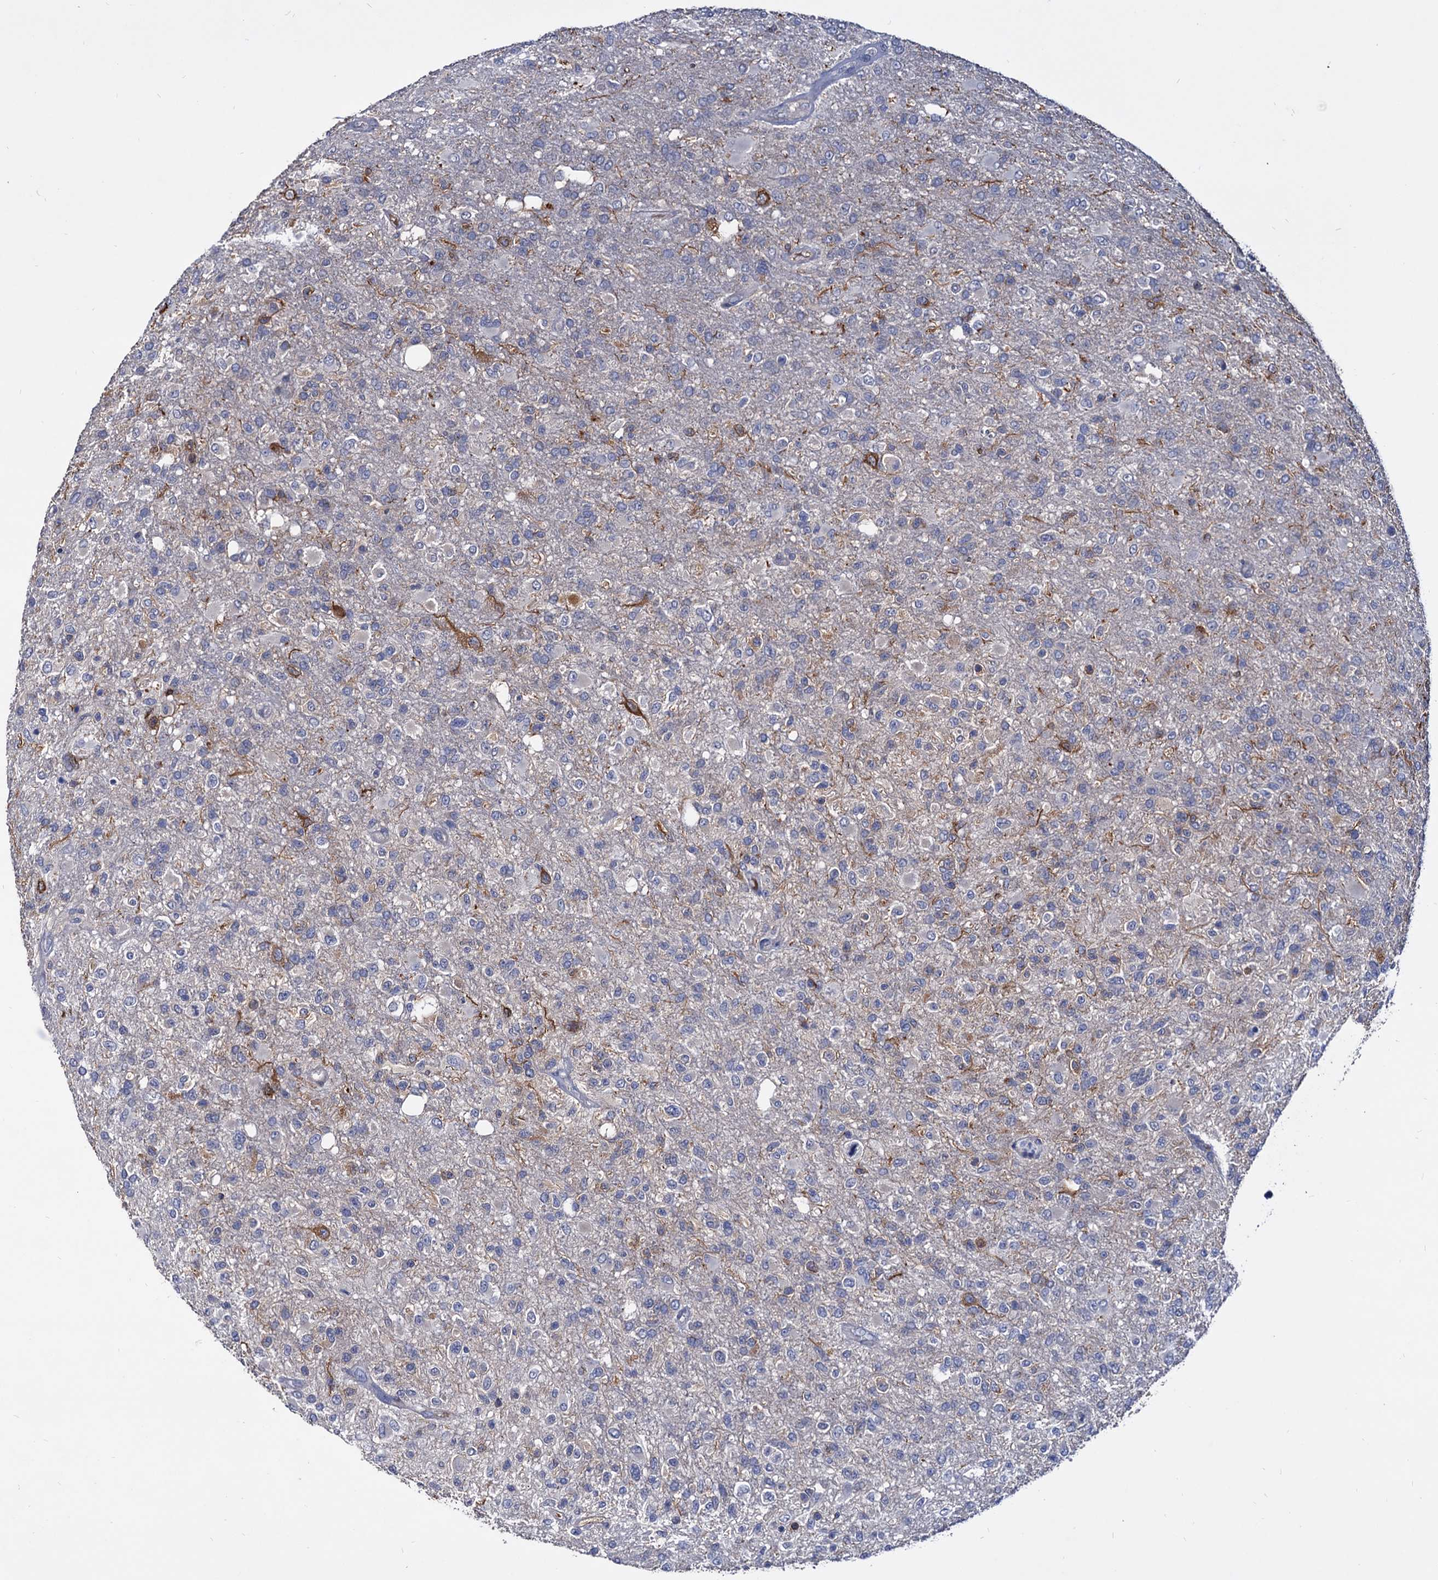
{"staining": {"intensity": "negative", "quantity": "none", "location": "none"}, "tissue": "glioma", "cell_type": "Tumor cells", "image_type": "cancer", "snomed": [{"axis": "morphology", "description": "Glioma, malignant, High grade"}, {"axis": "topography", "description": "Brain"}], "caption": "Malignant high-grade glioma was stained to show a protein in brown. There is no significant positivity in tumor cells.", "gene": "NPAS4", "patient": {"sex": "female", "age": 74}}